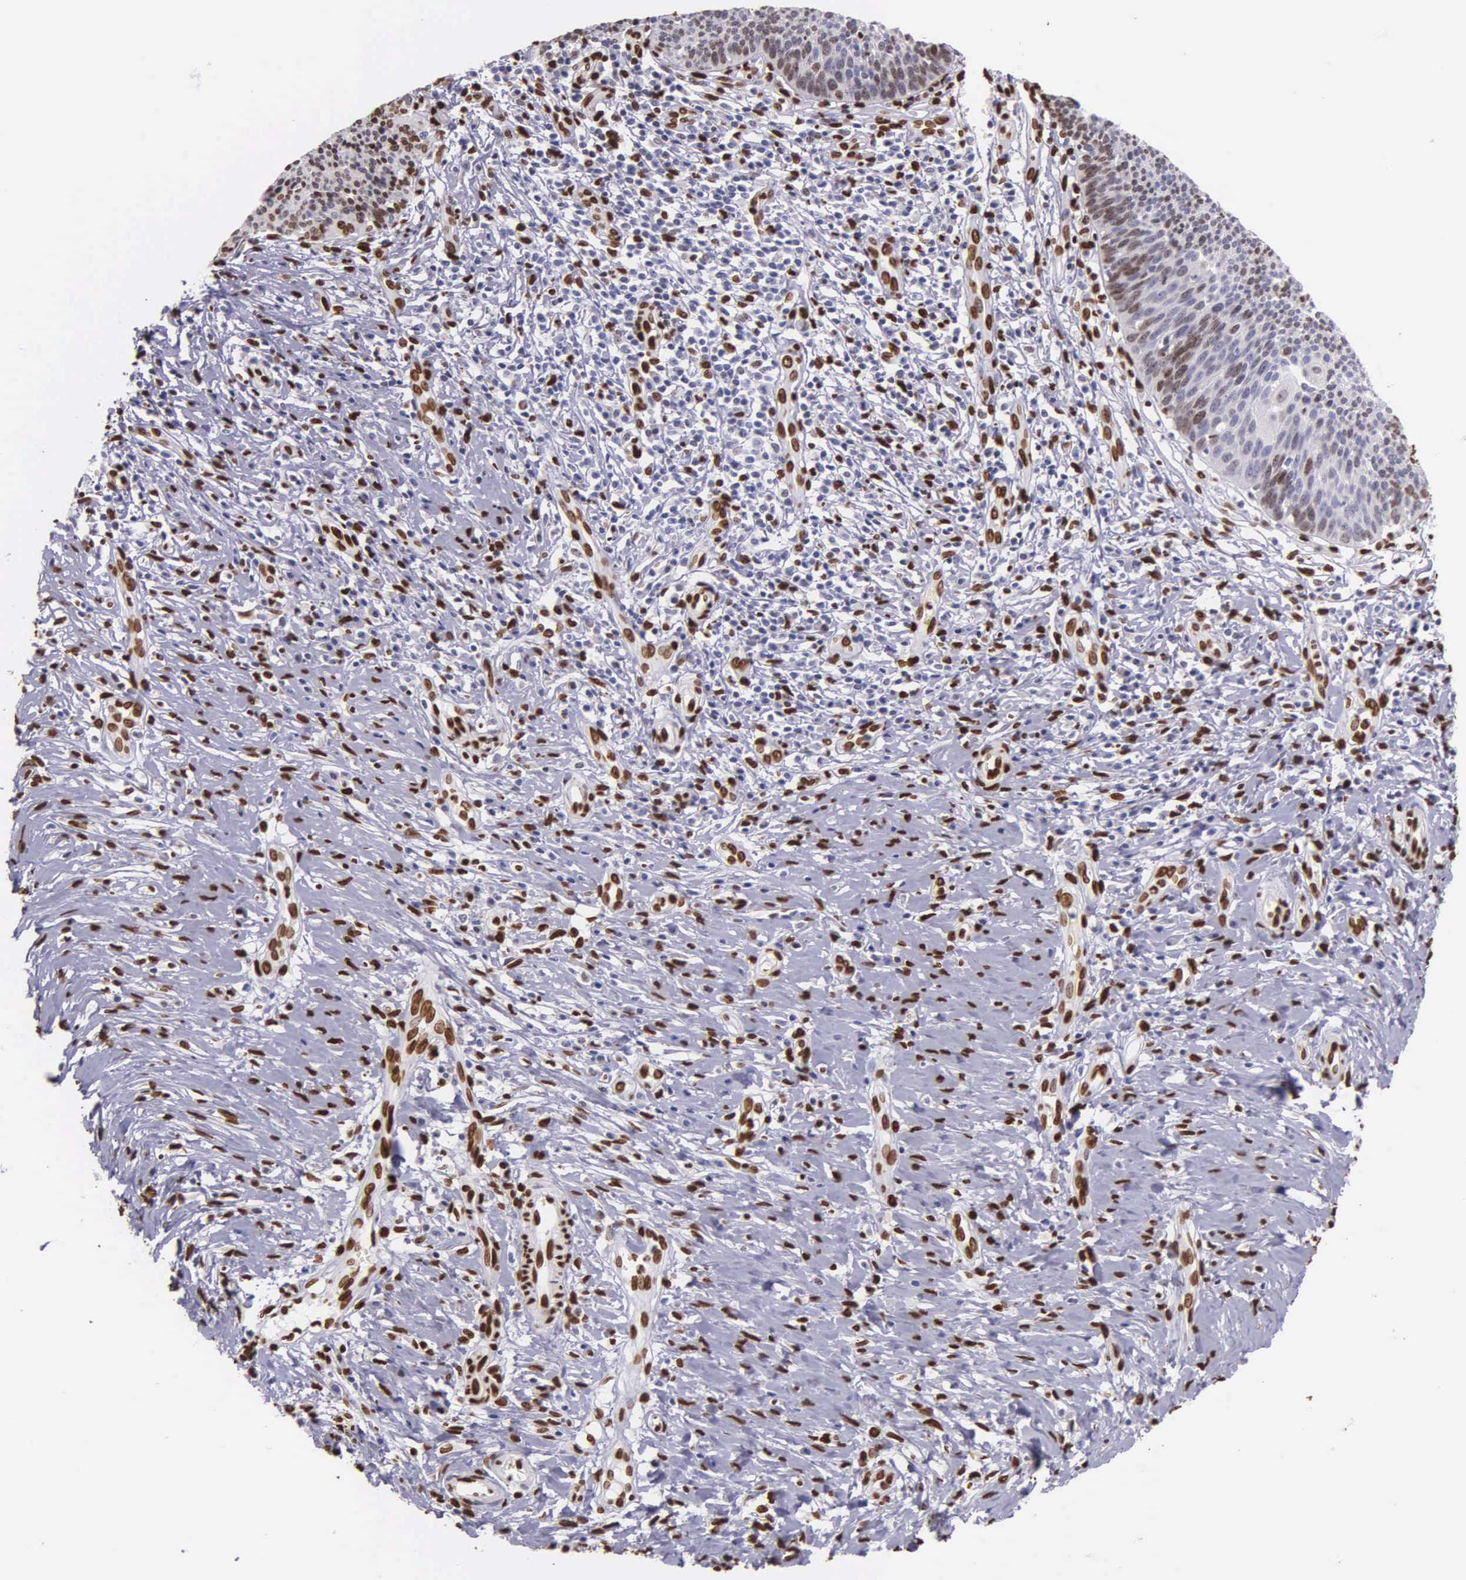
{"staining": {"intensity": "strong", "quantity": ">75%", "location": "nuclear"}, "tissue": "cervical cancer", "cell_type": "Tumor cells", "image_type": "cancer", "snomed": [{"axis": "morphology", "description": "Squamous cell carcinoma, NOS"}, {"axis": "topography", "description": "Cervix"}], "caption": "Human squamous cell carcinoma (cervical) stained with a brown dye displays strong nuclear positive positivity in about >75% of tumor cells.", "gene": "H1-0", "patient": {"sex": "female", "age": 41}}